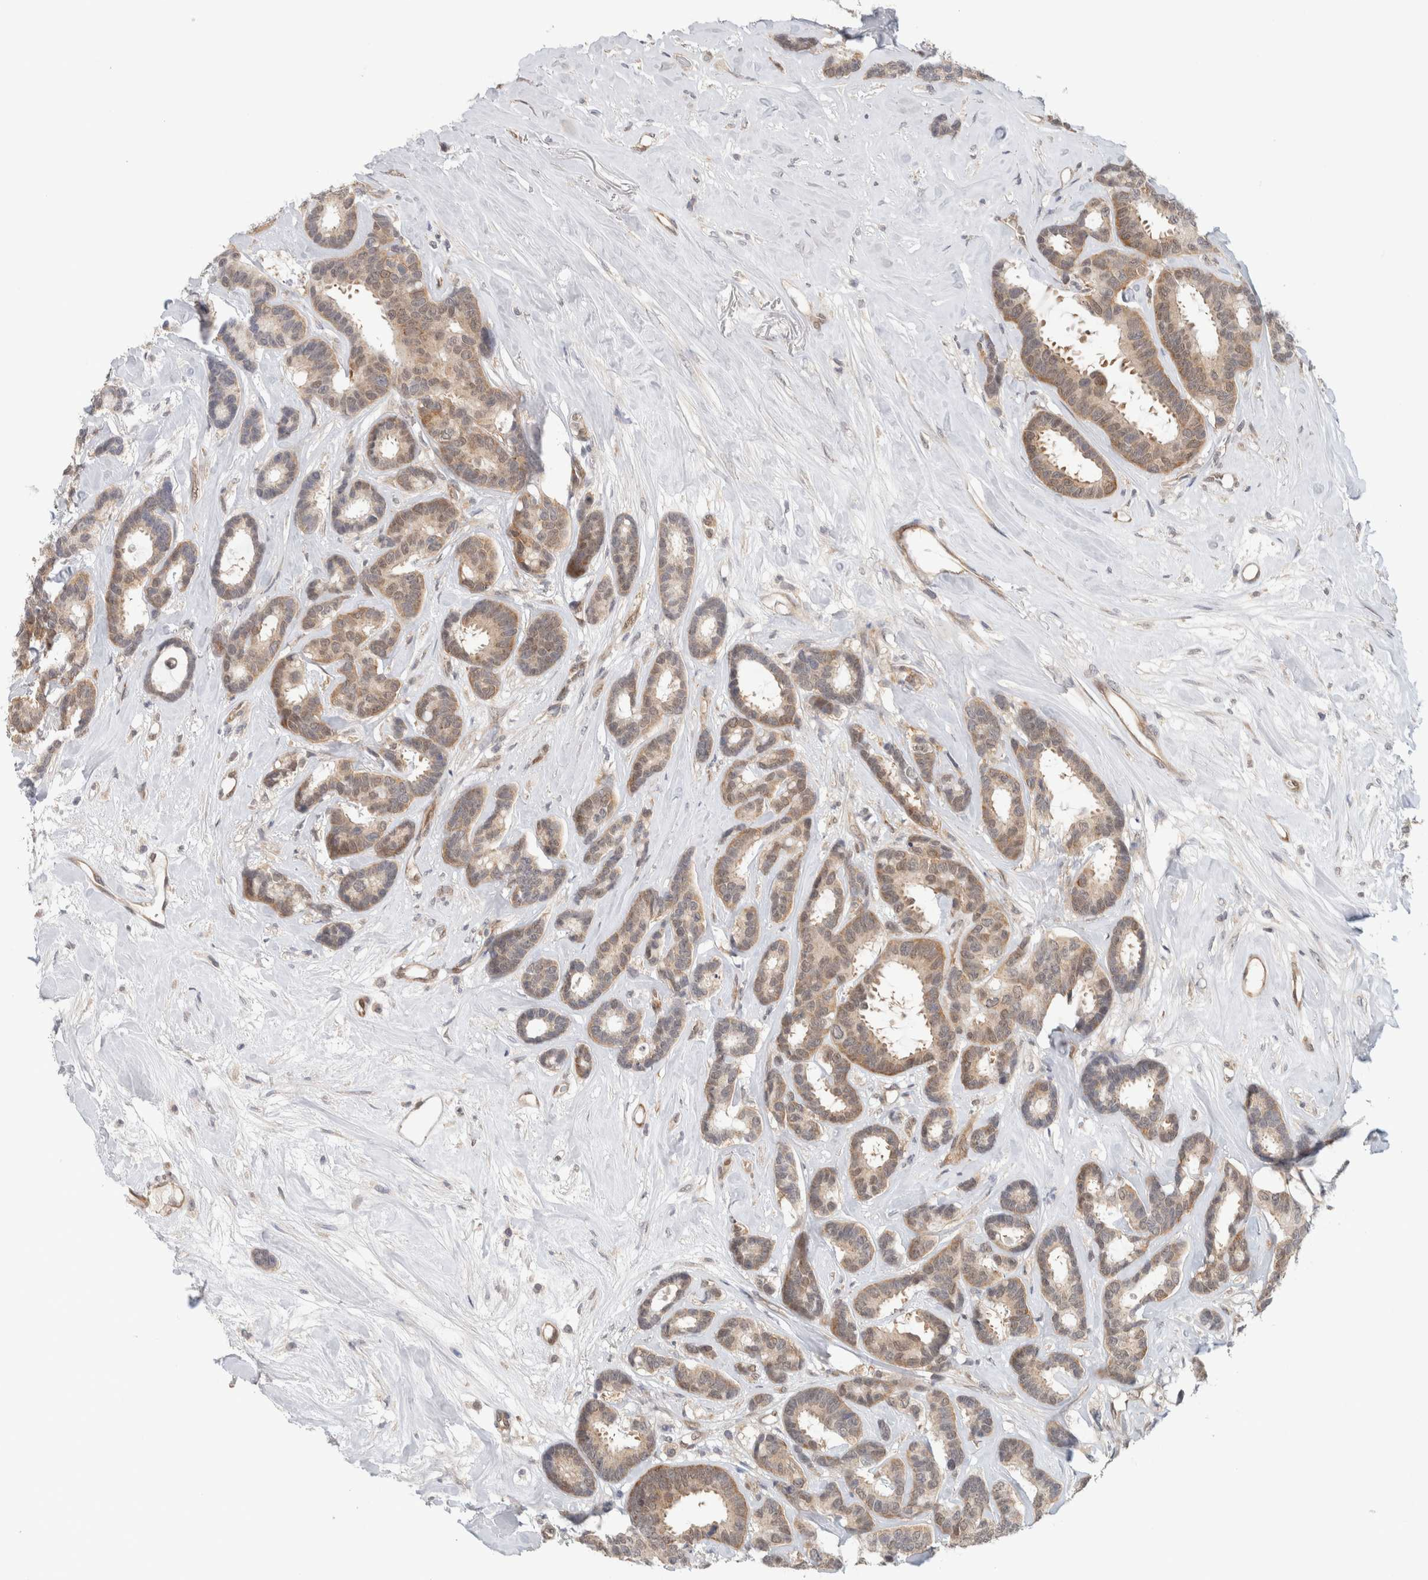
{"staining": {"intensity": "weak", "quantity": ">75%", "location": "cytoplasmic/membranous"}, "tissue": "breast cancer", "cell_type": "Tumor cells", "image_type": "cancer", "snomed": [{"axis": "morphology", "description": "Duct carcinoma"}, {"axis": "topography", "description": "Breast"}], "caption": "Breast cancer stained with a brown dye exhibits weak cytoplasmic/membranous positive positivity in about >75% of tumor cells.", "gene": "EIF4G3", "patient": {"sex": "female", "age": 87}}